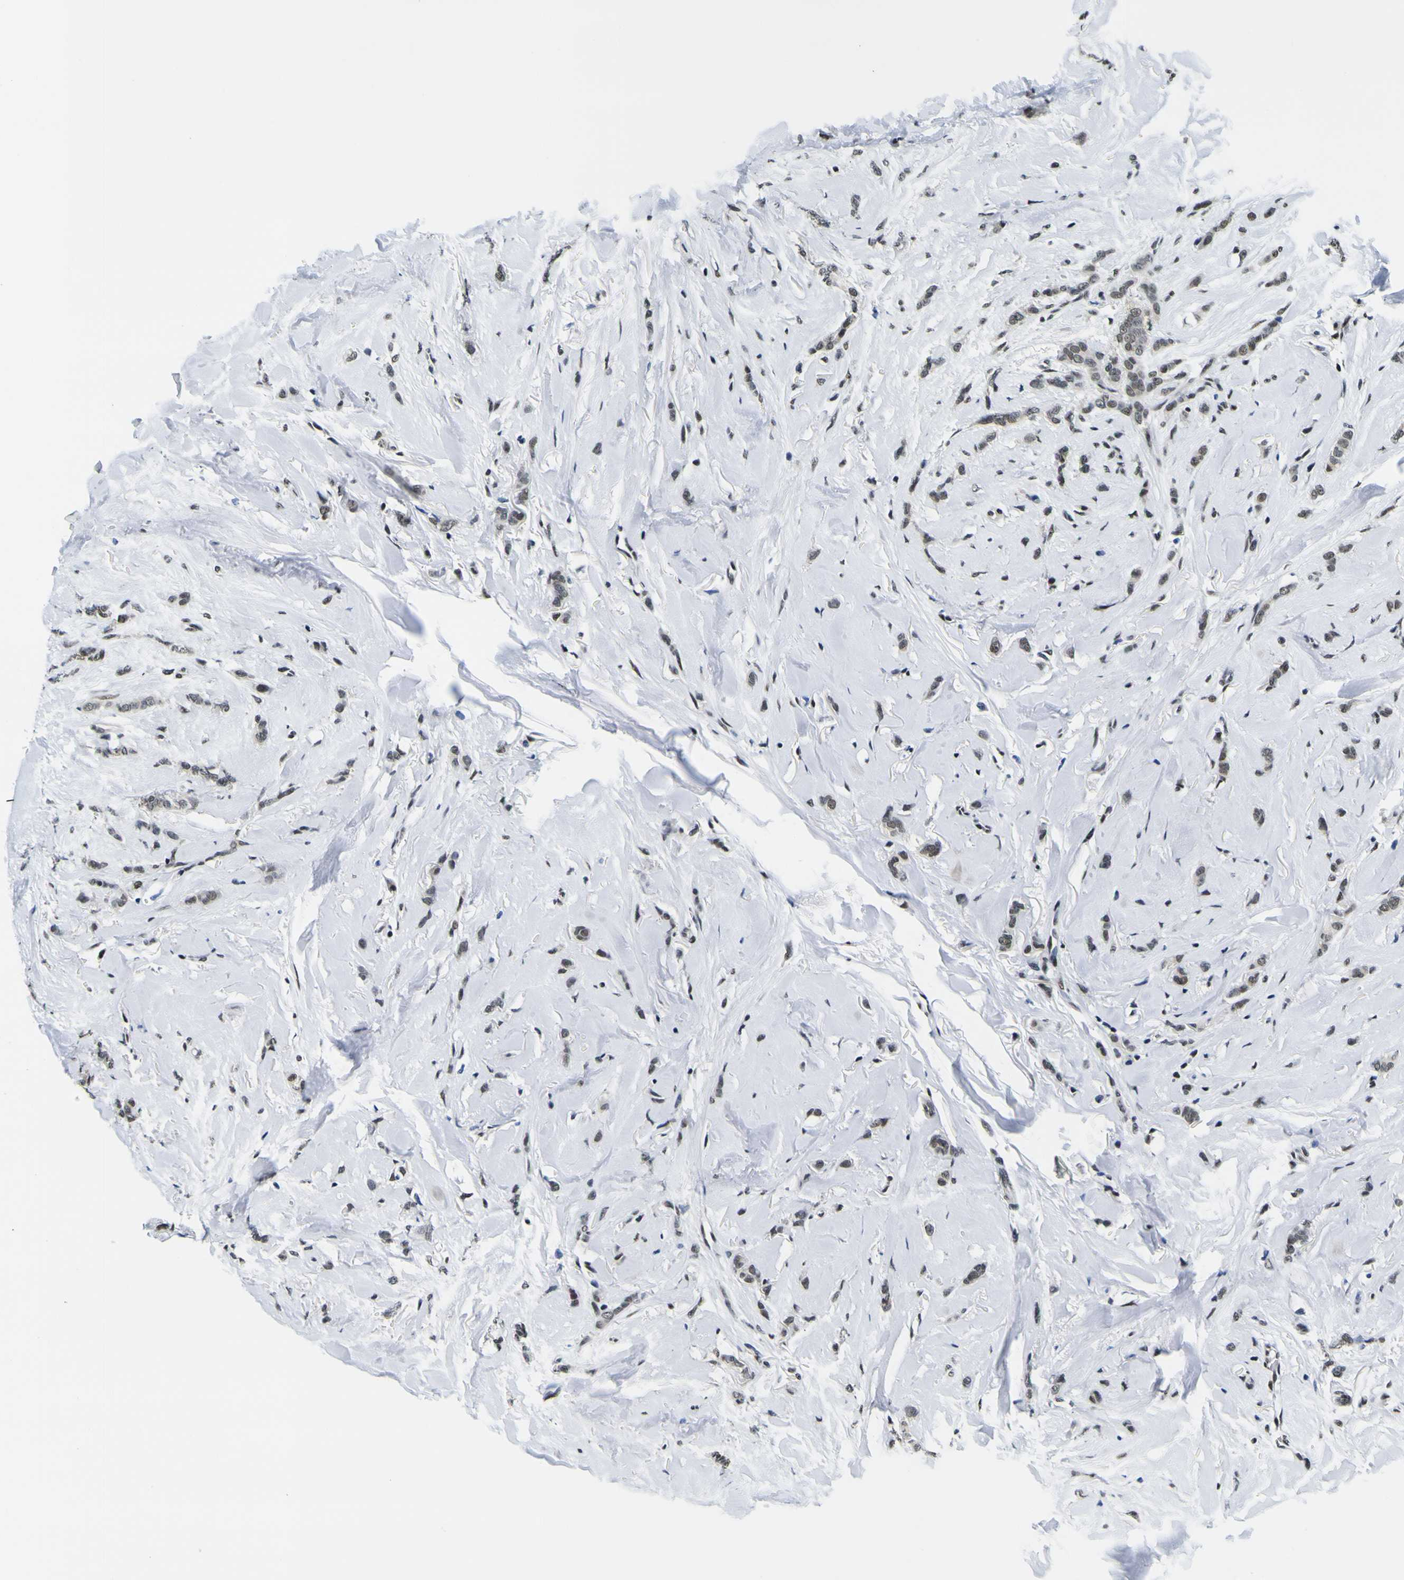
{"staining": {"intensity": "moderate", "quantity": ">75%", "location": "nuclear"}, "tissue": "breast cancer", "cell_type": "Tumor cells", "image_type": "cancer", "snomed": [{"axis": "morphology", "description": "Lobular carcinoma"}, {"axis": "topography", "description": "Skin"}, {"axis": "topography", "description": "Breast"}], "caption": "Breast cancer (lobular carcinoma) was stained to show a protein in brown. There is medium levels of moderate nuclear expression in approximately >75% of tumor cells.", "gene": "SP1", "patient": {"sex": "female", "age": 46}}